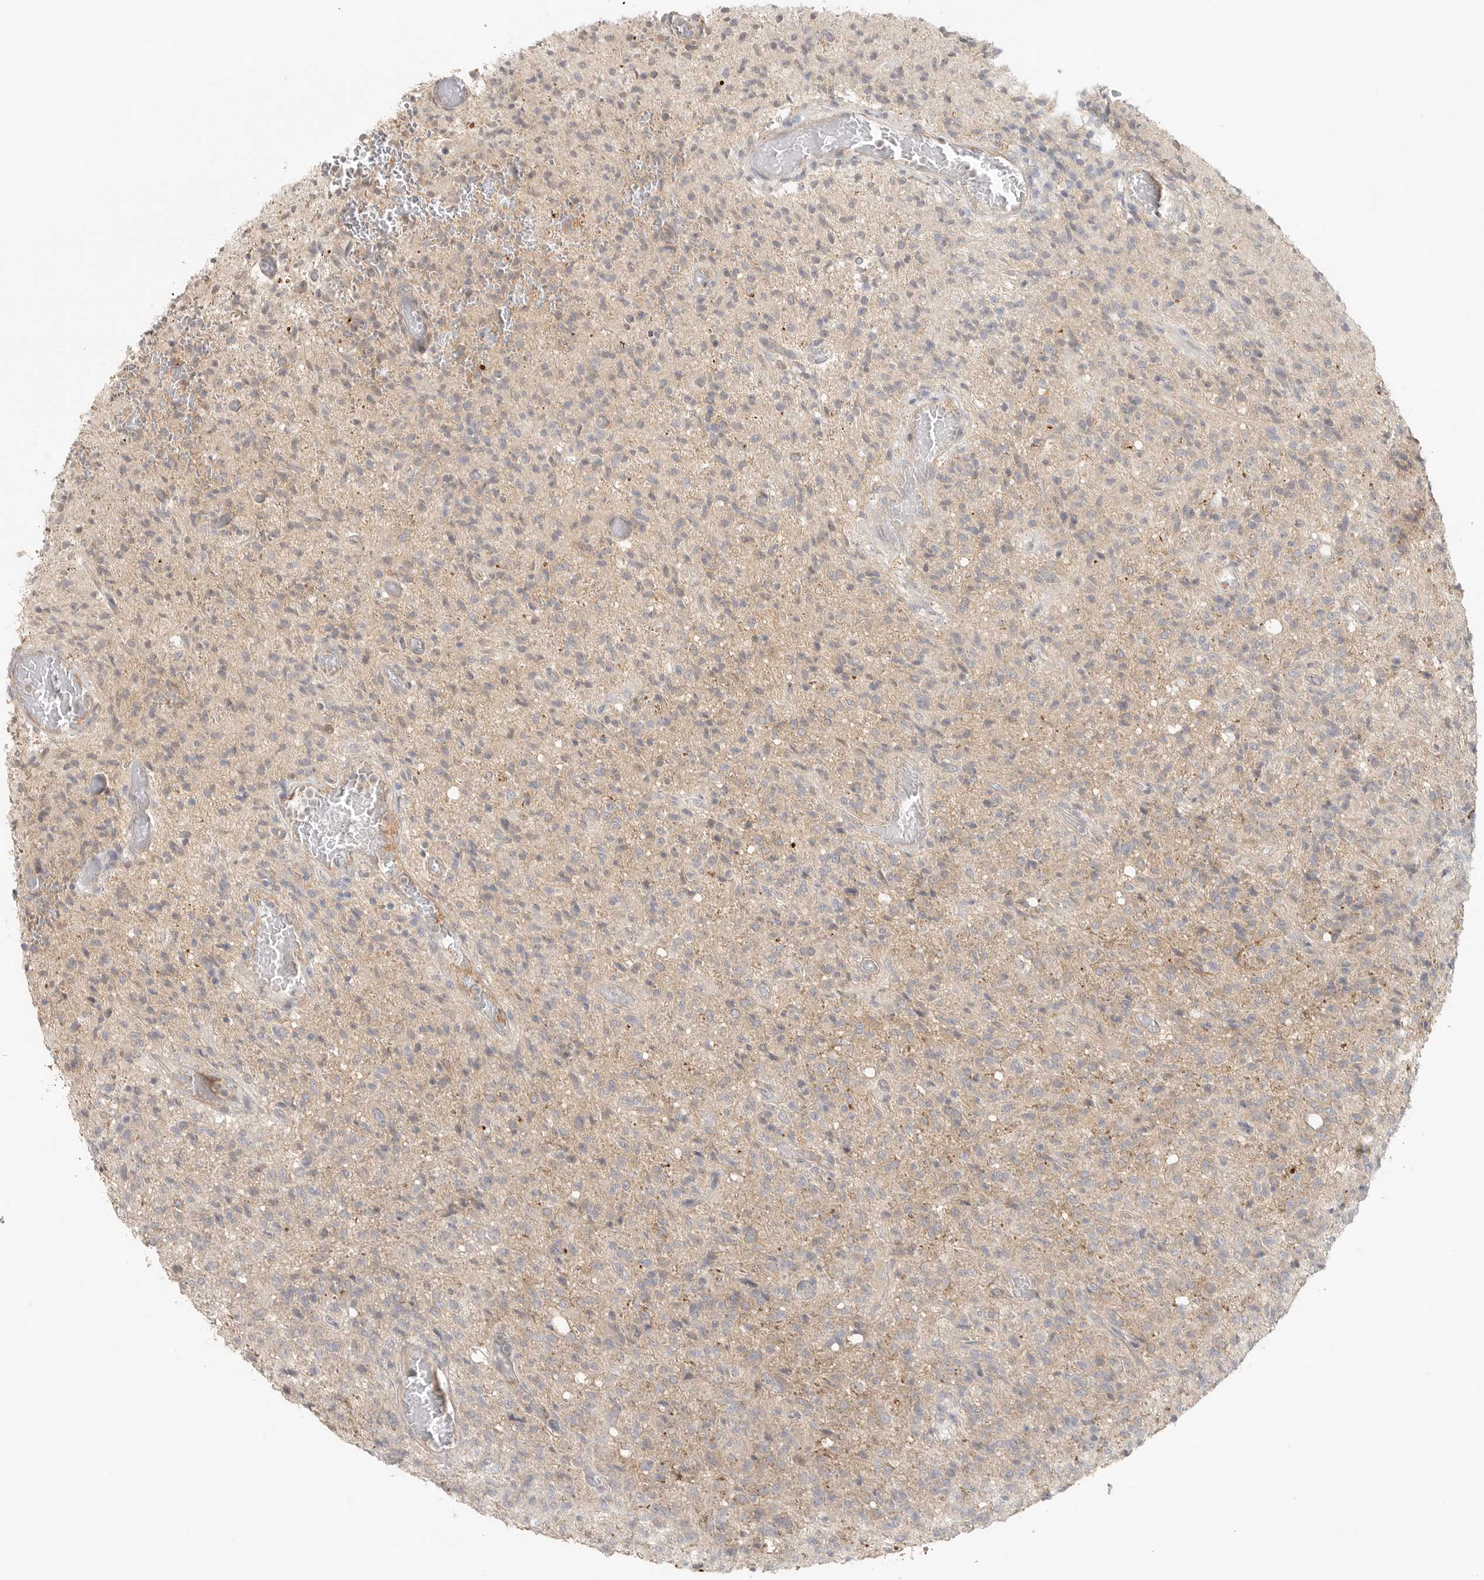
{"staining": {"intensity": "weak", "quantity": "<25%", "location": "cytoplasmic/membranous"}, "tissue": "glioma", "cell_type": "Tumor cells", "image_type": "cancer", "snomed": [{"axis": "morphology", "description": "Glioma, malignant, High grade"}, {"axis": "topography", "description": "Brain"}], "caption": "Immunohistochemical staining of human glioma shows no significant staining in tumor cells.", "gene": "HDAC6", "patient": {"sex": "female", "age": 57}}